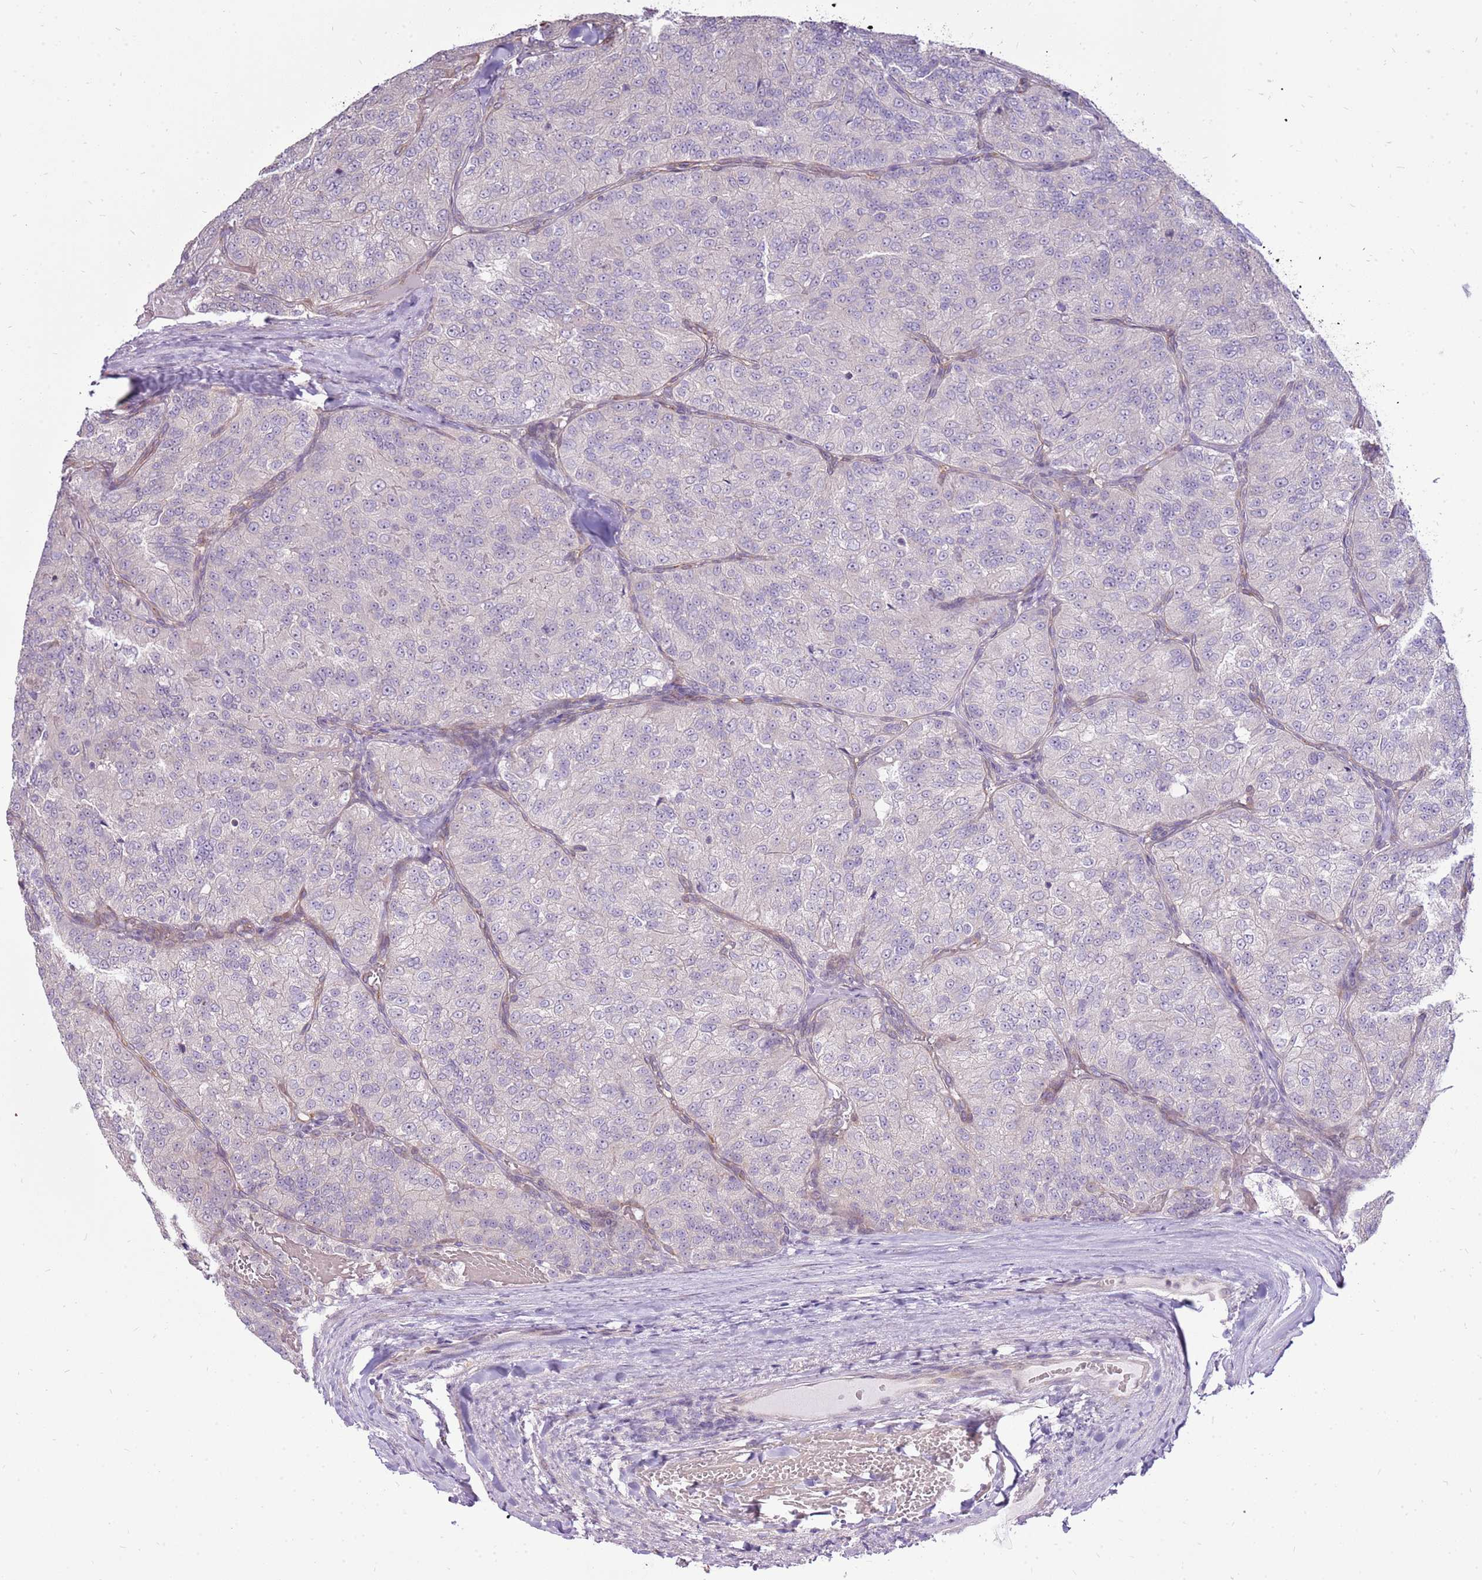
{"staining": {"intensity": "negative", "quantity": "none", "location": "none"}, "tissue": "renal cancer", "cell_type": "Tumor cells", "image_type": "cancer", "snomed": [{"axis": "morphology", "description": "Adenocarcinoma, NOS"}, {"axis": "topography", "description": "Kidney"}], "caption": "Immunohistochemistry histopathology image of renal adenocarcinoma stained for a protein (brown), which reveals no positivity in tumor cells.", "gene": "UGGT2", "patient": {"sex": "female", "age": 63}}